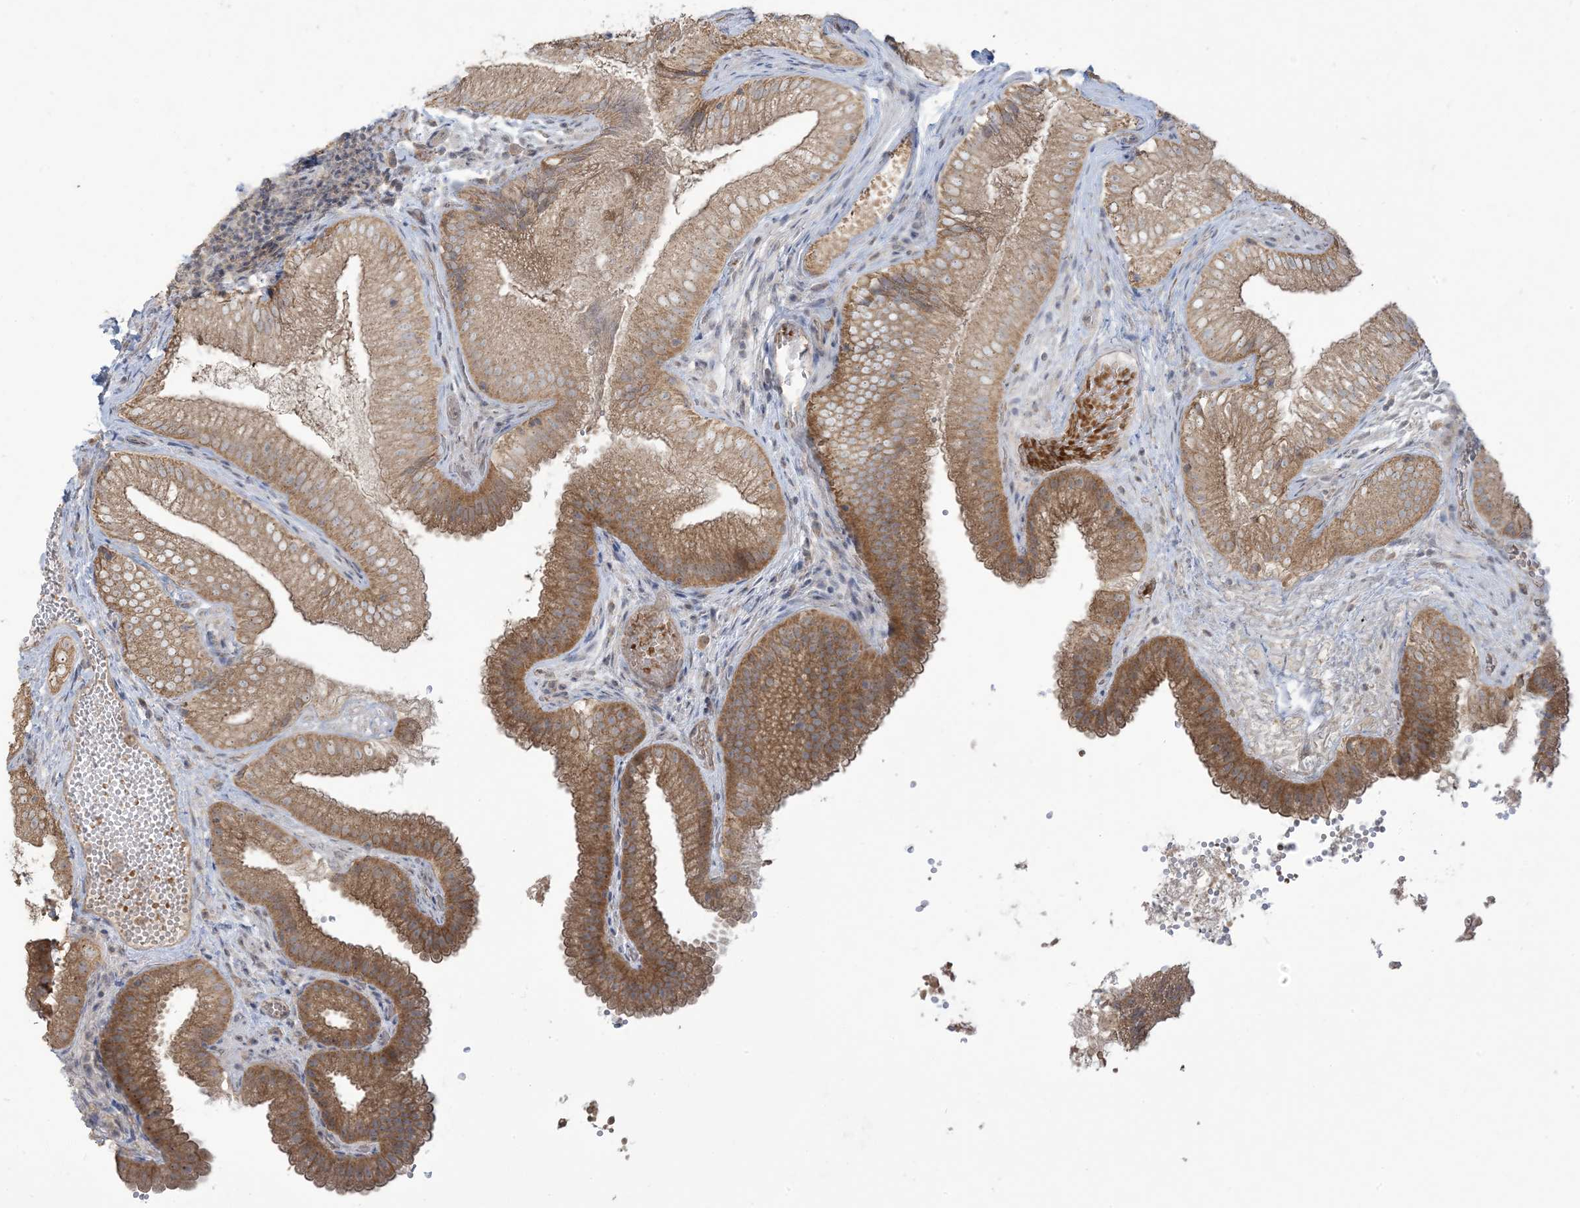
{"staining": {"intensity": "moderate", "quantity": ">75%", "location": "cytoplasmic/membranous"}, "tissue": "gallbladder", "cell_type": "Glandular cells", "image_type": "normal", "snomed": [{"axis": "morphology", "description": "Normal tissue, NOS"}, {"axis": "topography", "description": "Gallbladder"}], "caption": "Protein expression analysis of unremarkable human gallbladder reveals moderate cytoplasmic/membranous staining in about >75% of glandular cells.", "gene": "KLHL18", "patient": {"sex": "female", "age": 30}}